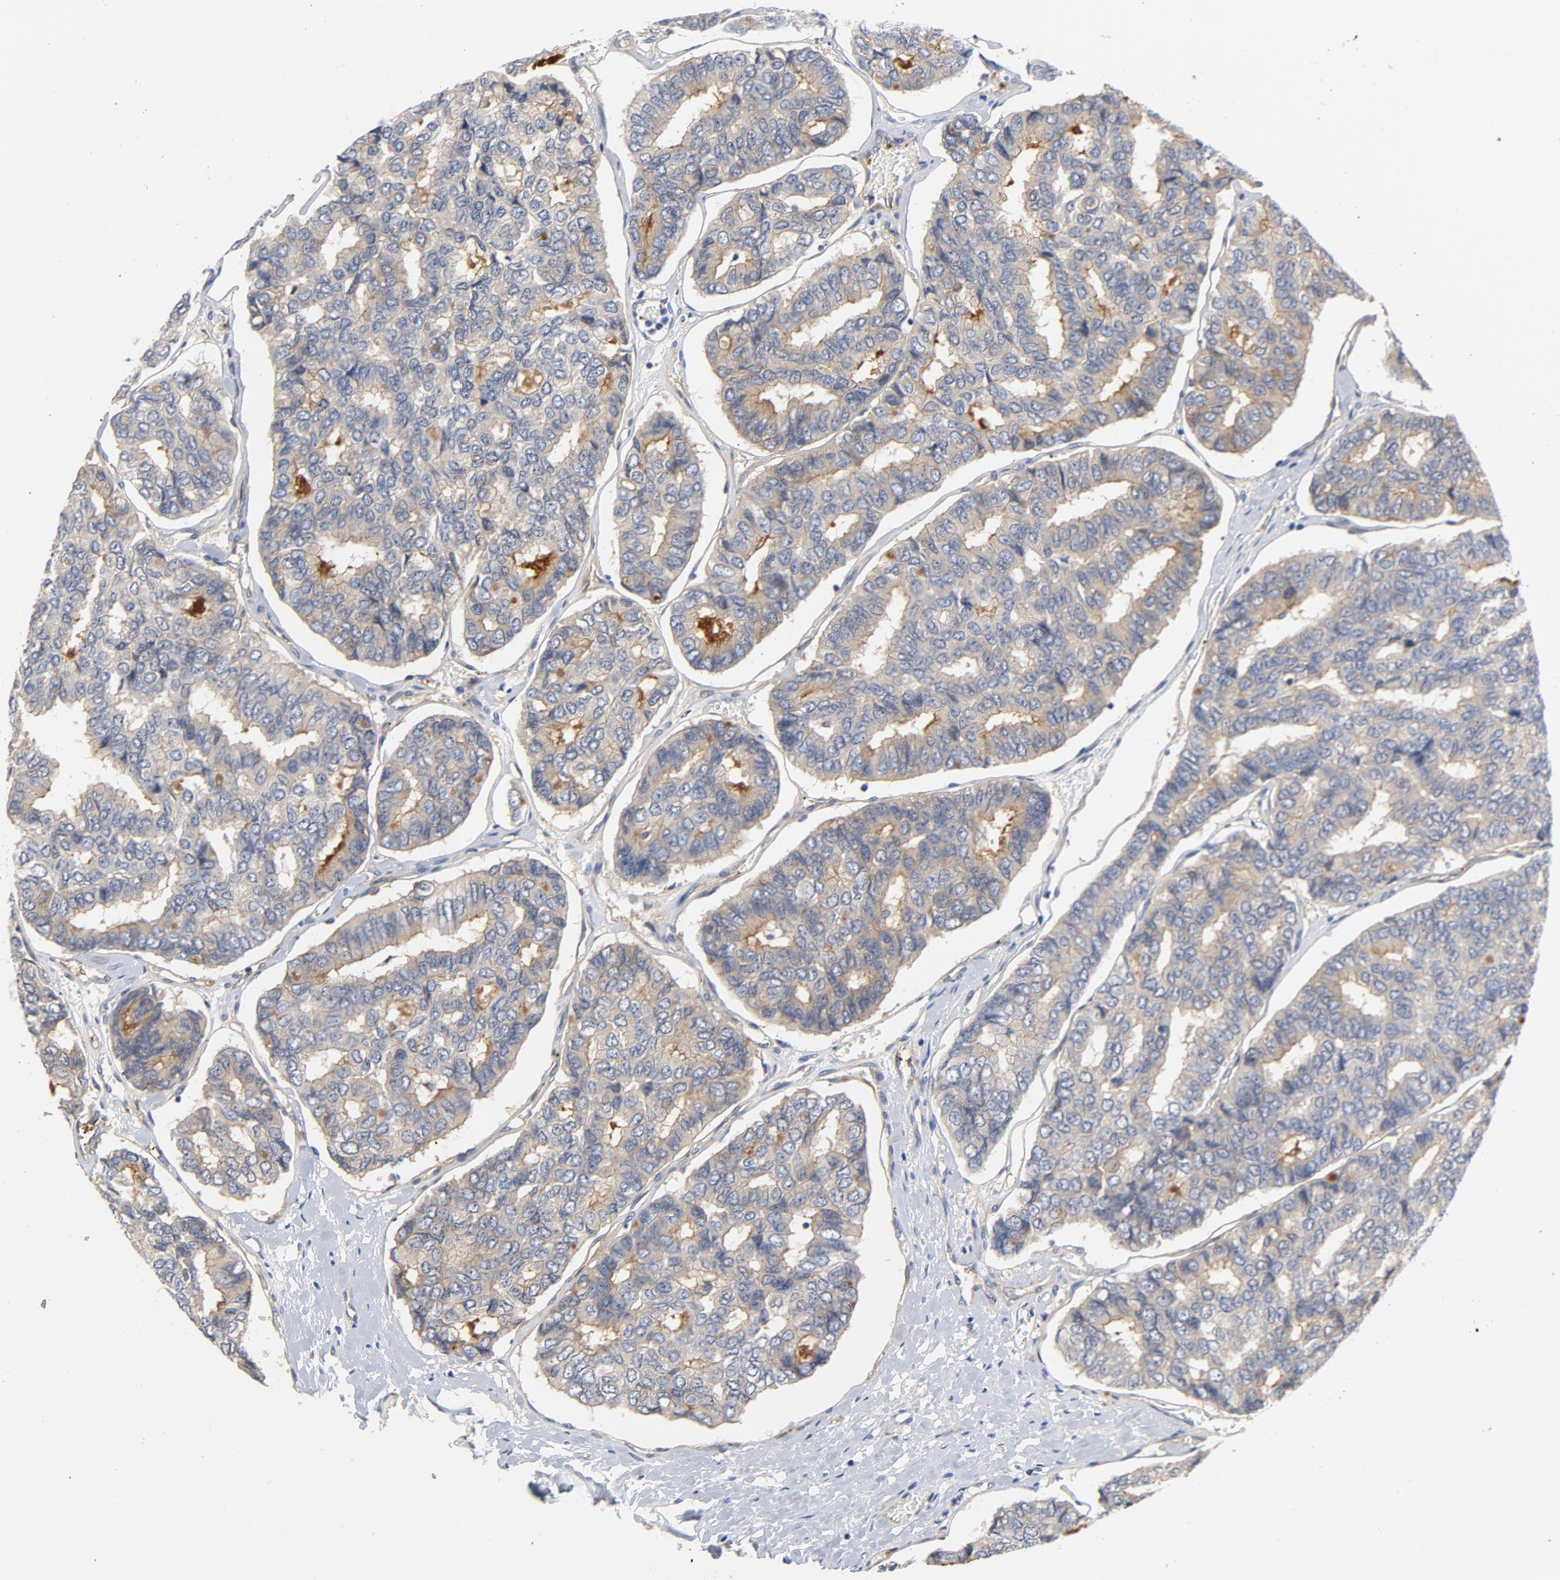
{"staining": {"intensity": "moderate", "quantity": ">75%", "location": "cytoplasmic/membranous"}, "tissue": "thyroid cancer", "cell_type": "Tumor cells", "image_type": "cancer", "snomed": [{"axis": "morphology", "description": "Papillary adenocarcinoma, NOS"}, {"axis": "topography", "description": "Thyroid gland"}], "caption": "Thyroid cancer (papillary adenocarcinoma) was stained to show a protein in brown. There is medium levels of moderate cytoplasmic/membranous expression in approximately >75% of tumor cells.", "gene": "SRC", "patient": {"sex": "female", "age": 35}}